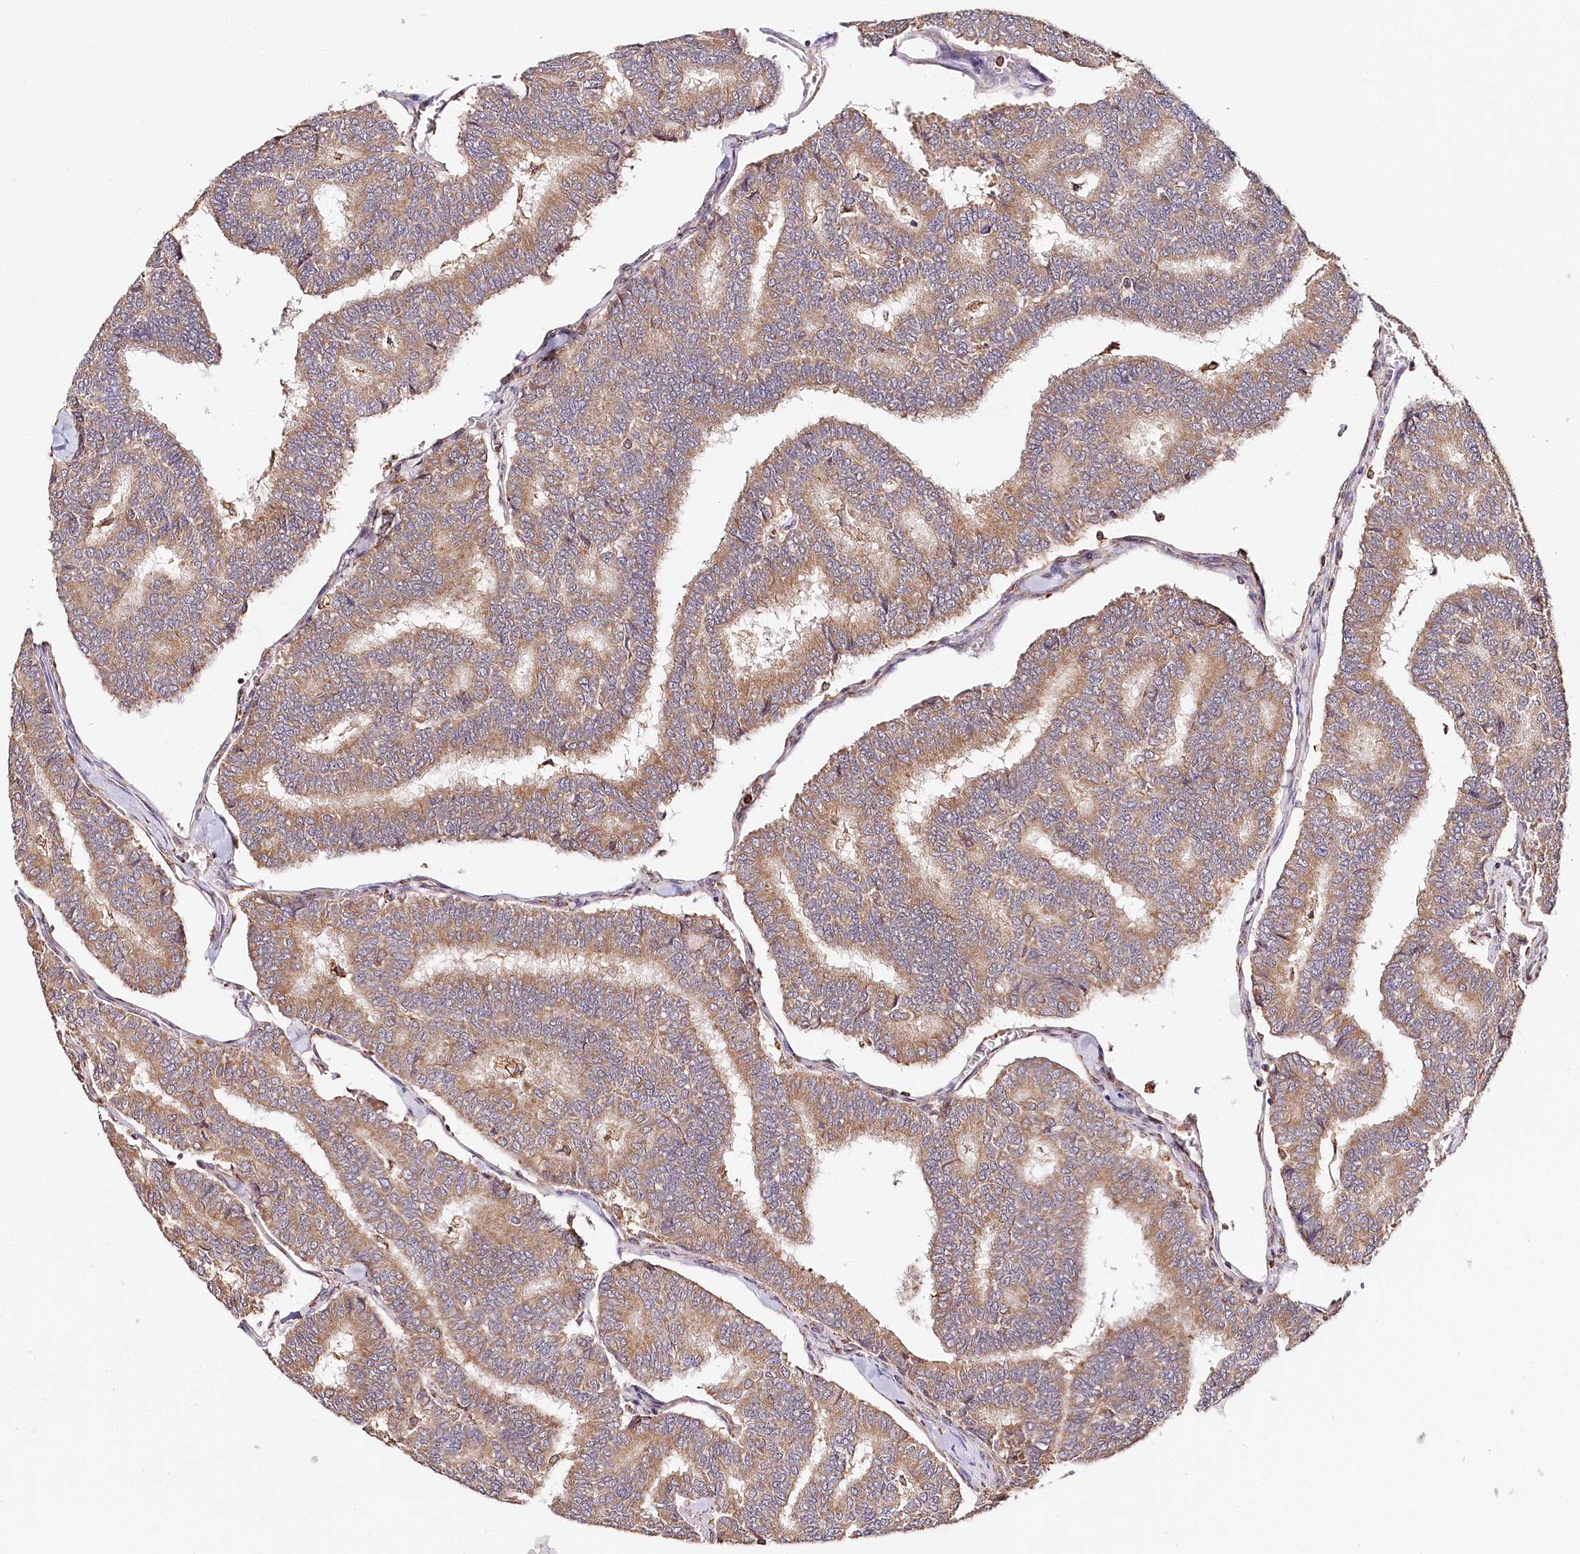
{"staining": {"intensity": "moderate", "quantity": ">75%", "location": "cytoplasmic/membranous"}, "tissue": "thyroid cancer", "cell_type": "Tumor cells", "image_type": "cancer", "snomed": [{"axis": "morphology", "description": "Papillary adenocarcinoma, NOS"}, {"axis": "topography", "description": "Thyroid gland"}], "caption": "Human papillary adenocarcinoma (thyroid) stained with a protein marker demonstrates moderate staining in tumor cells.", "gene": "VEGFA", "patient": {"sex": "female", "age": 35}}